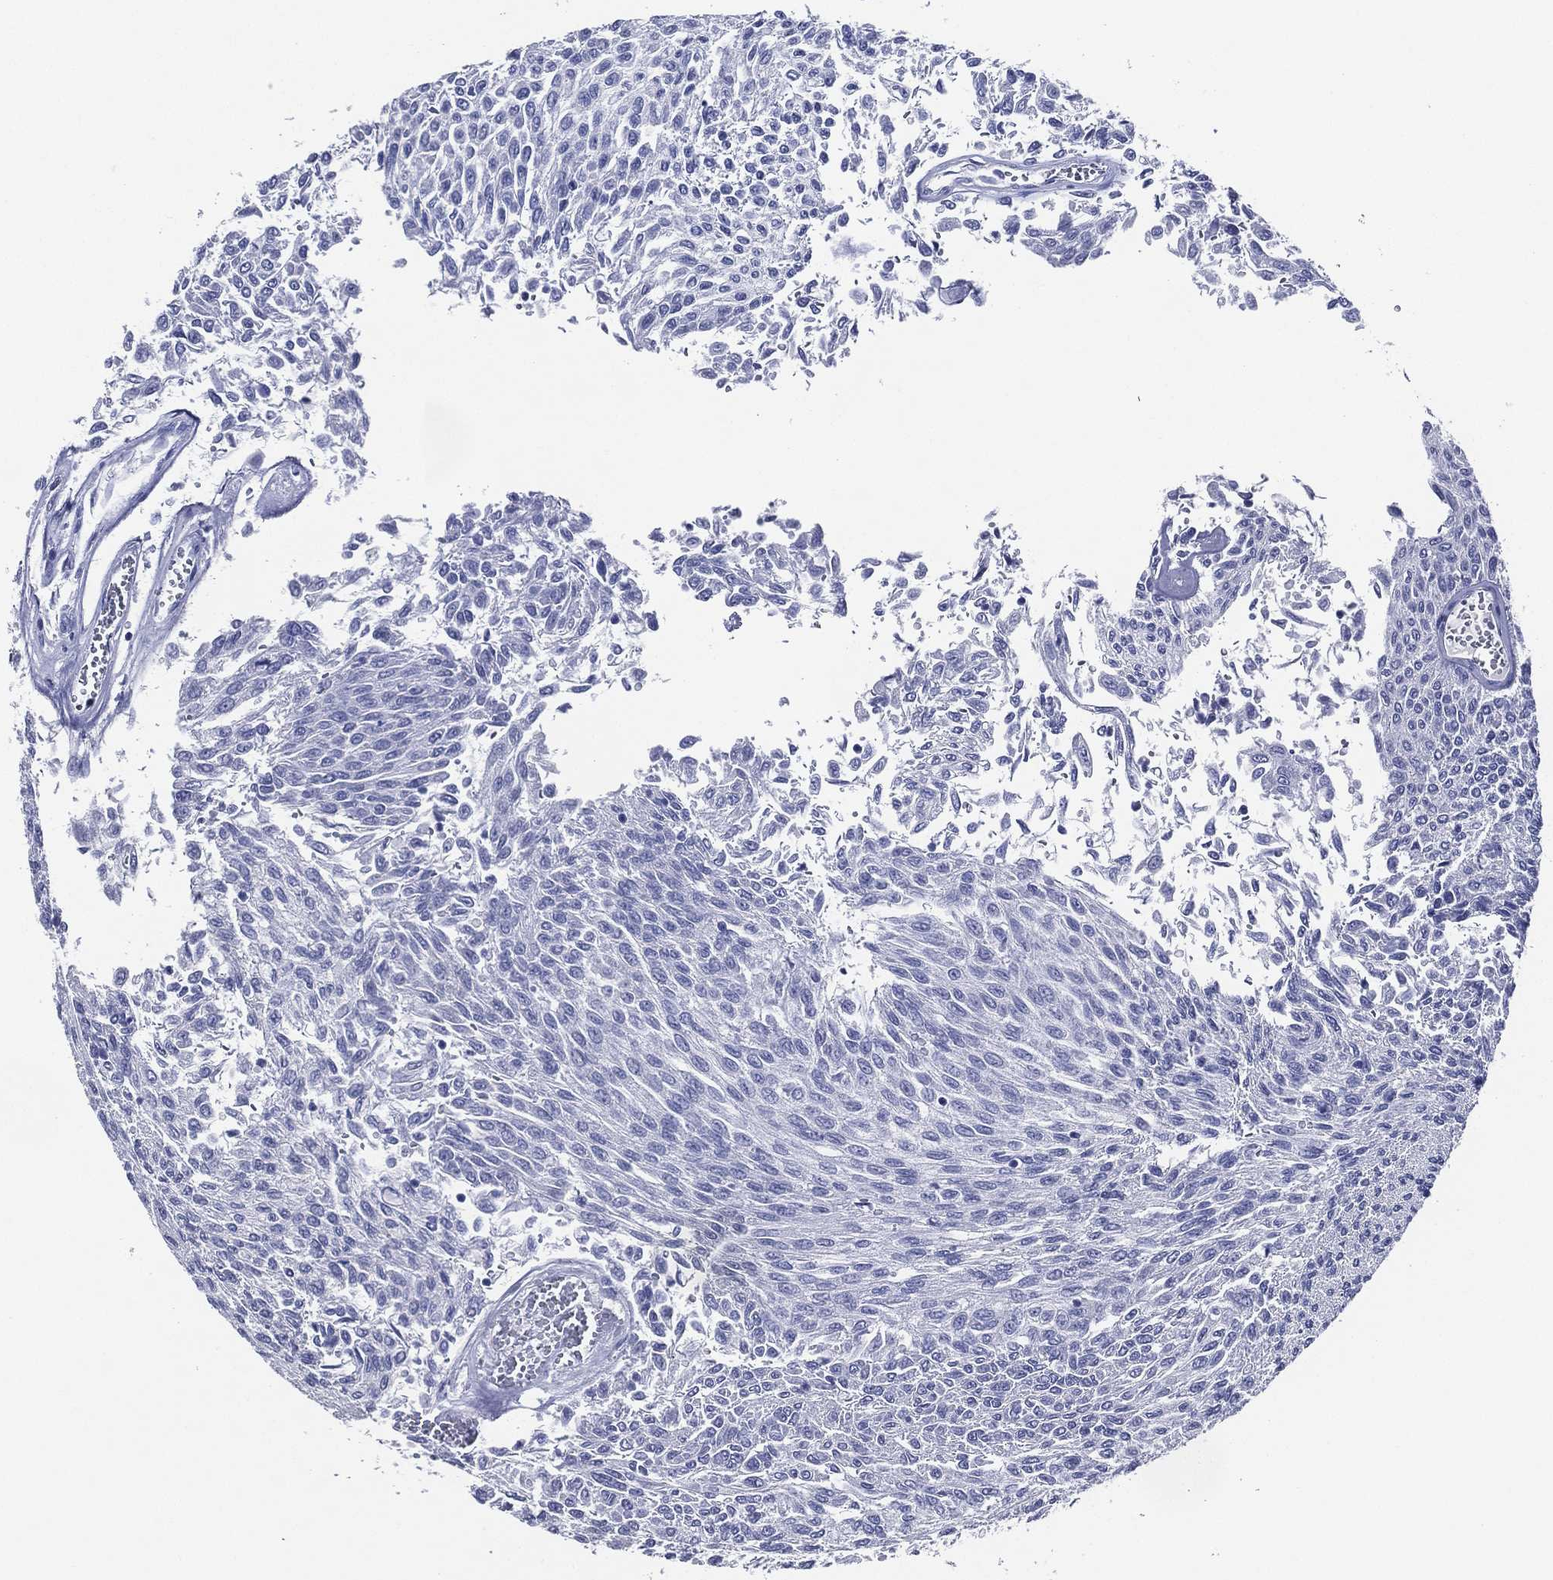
{"staining": {"intensity": "negative", "quantity": "none", "location": "none"}, "tissue": "urothelial cancer", "cell_type": "Tumor cells", "image_type": "cancer", "snomed": [{"axis": "morphology", "description": "Urothelial carcinoma, Low grade"}, {"axis": "topography", "description": "Urinary bladder"}], "caption": "High power microscopy photomicrograph of an IHC micrograph of low-grade urothelial carcinoma, revealing no significant expression in tumor cells.", "gene": "ACE2", "patient": {"sex": "male", "age": 78}}